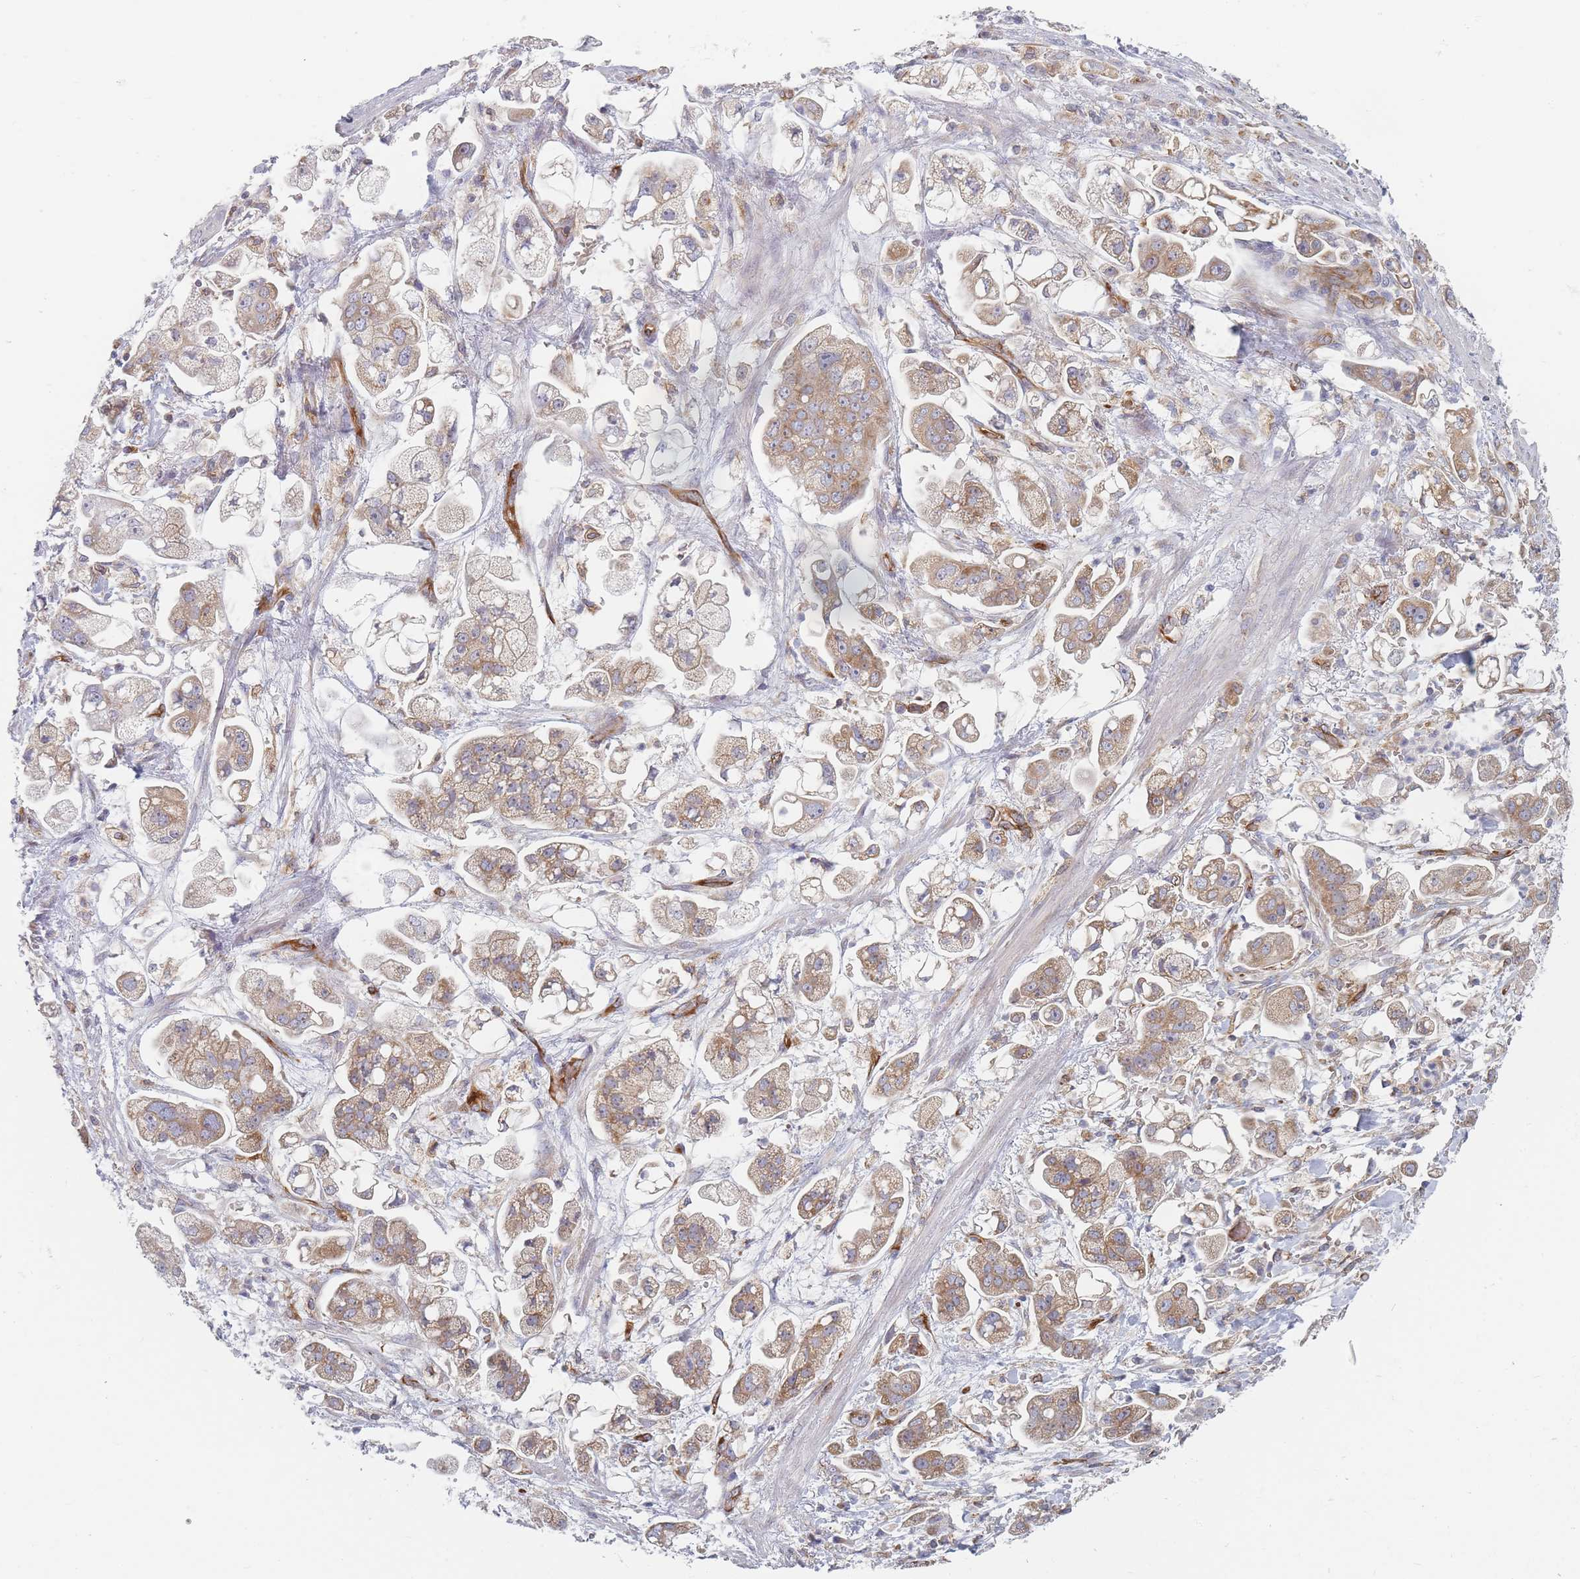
{"staining": {"intensity": "moderate", "quantity": "25%-75%", "location": "cytoplasmic/membranous"}, "tissue": "stomach cancer", "cell_type": "Tumor cells", "image_type": "cancer", "snomed": [{"axis": "morphology", "description": "Adenocarcinoma, NOS"}, {"axis": "topography", "description": "Stomach"}], "caption": "High-magnification brightfield microscopy of stomach adenocarcinoma stained with DAB (3,3'-diaminobenzidine) (brown) and counterstained with hematoxylin (blue). tumor cells exhibit moderate cytoplasmic/membranous positivity is seen in approximately25%-75% of cells.", "gene": "MAP1S", "patient": {"sex": "male", "age": 62}}